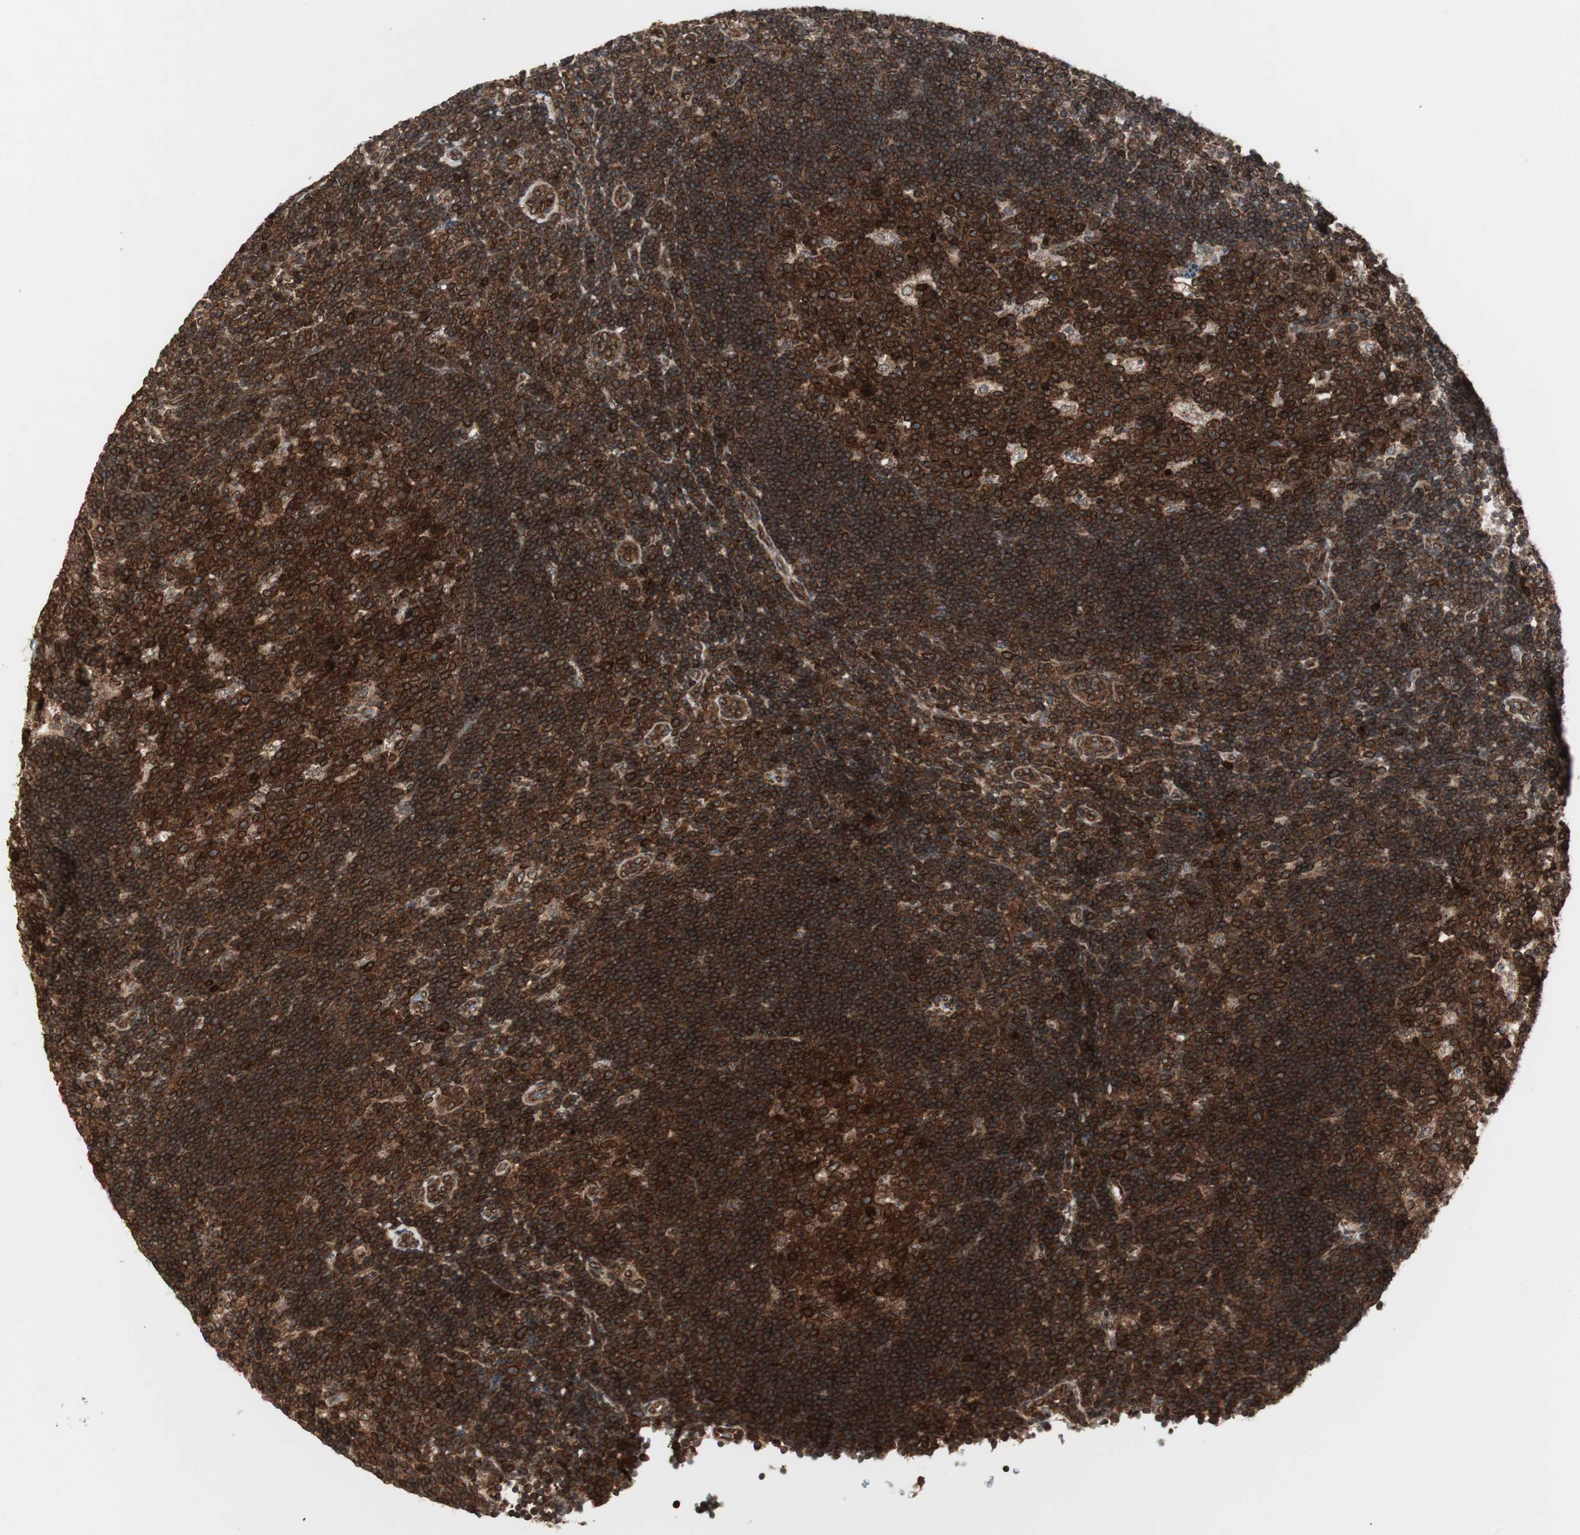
{"staining": {"intensity": "strong", "quantity": ">75%", "location": "cytoplasmic/membranous,nuclear"}, "tissue": "lymph node", "cell_type": "Germinal center cells", "image_type": "normal", "snomed": [{"axis": "morphology", "description": "Normal tissue, NOS"}, {"axis": "topography", "description": "Lymph node"}, {"axis": "topography", "description": "Salivary gland"}], "caption": "High-power microscopy captured an immunohistochemistry (IHC) photomicrograph of normal lymph node, revealing strong cytoplasmic/membranous,nuclear expression in approximately >75% of germinal center cells.", "gene": "NUP62", "patient": {"sex": "male", "age": 8}}